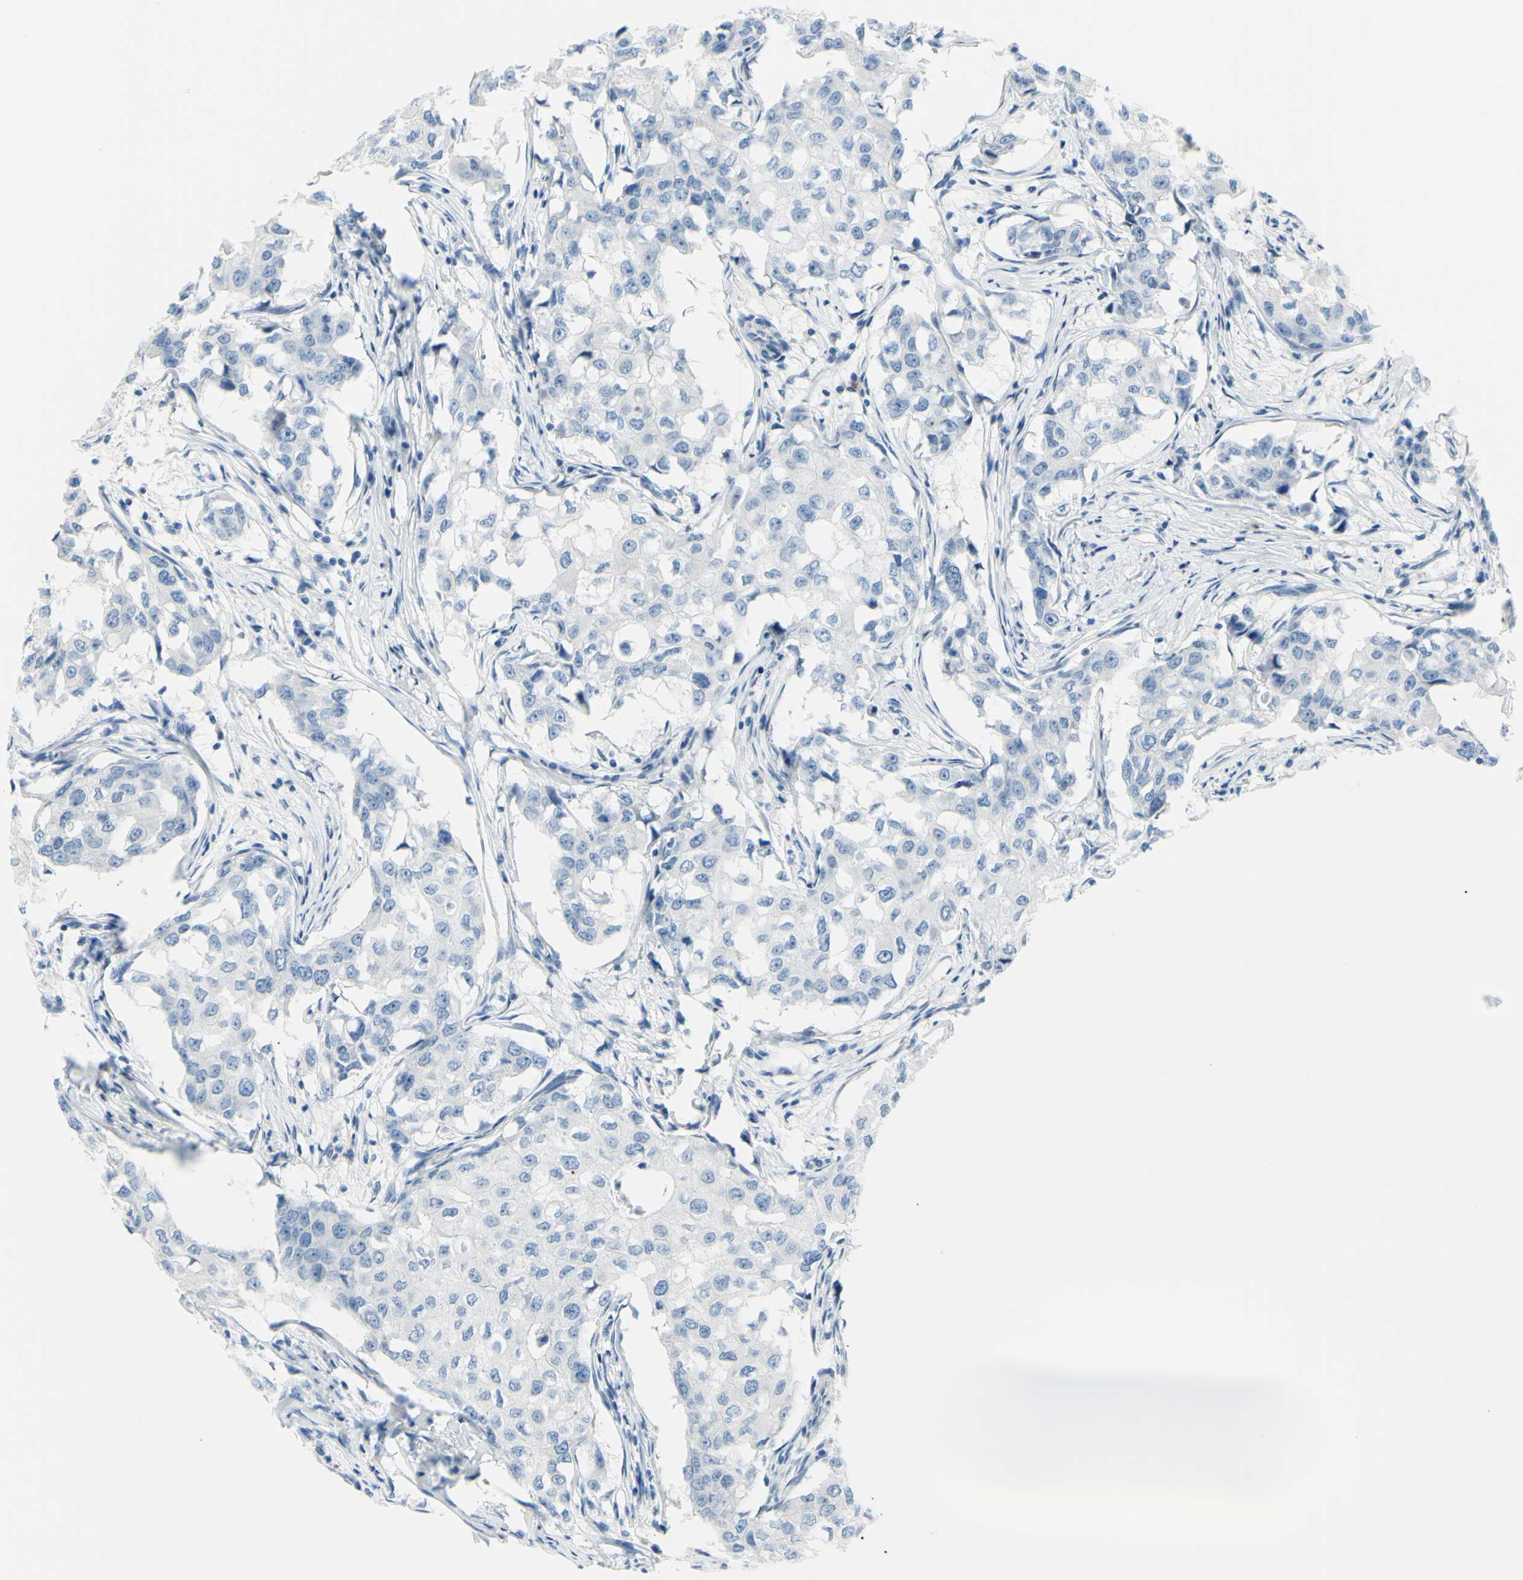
{"staining": {"intensity": "negative", "quantity": "none", "location": "none"}, "tissue": "breast cancer", "cell_type": "Tumor cells", "image_type": "cancer", "snomed": [{"axis": "morphology", "description": "Duct carcinoma"}, {"axis": "topography", "description": "Breast"}], "caption": "The histopathology image exhibits no staining of tumor cells in breast cancer (intraductal carcinoma). (Stains: DAB IHC with hematoxylin counter stain, Microscopy: brightfield microscopy at high magnification).", "gene": "DCT", "patient": {"sex": "female", "age": 27}}